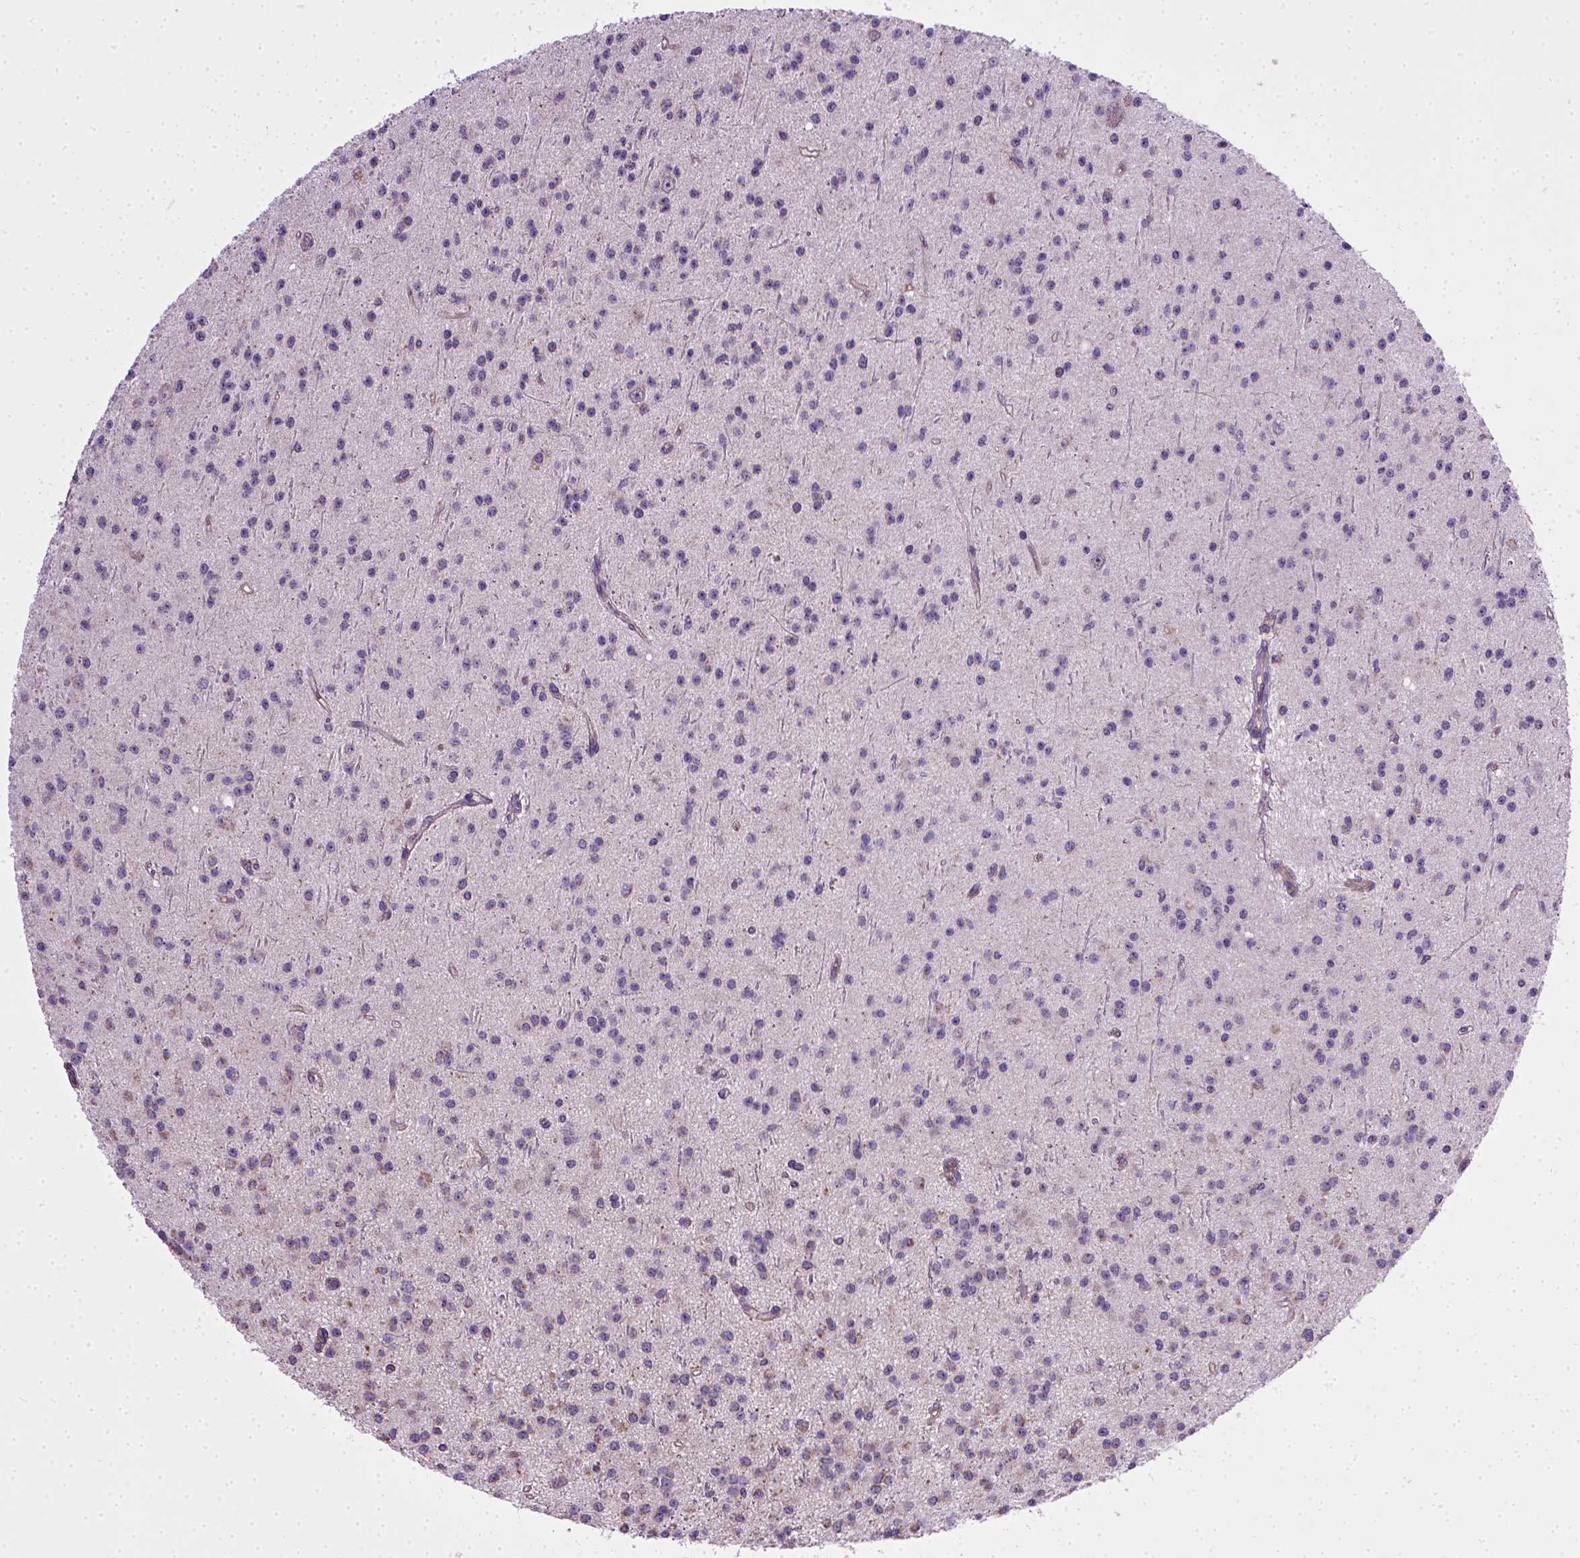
{"staining": {"intensity": "negative", "quantity": "none", "location": "none"}, "tissue": "glioma", "cell_type": "Tumor cells", "image_type": "cancer", "snomed": [{"axis": "morphology", "description": "Glioma, malignant, Low grade"}, {"axis": "topography", "description": "Brain"}], "caption": "High power microscopy histopathology image of an immunohistochemistry (IHC) image of low-grade glioma (malignant), revealing no significant staining in tumor cells. The staining was performed using DAB (3,3'-diaminobenzidine) to visualize the protein expression in brown, while the nuclei were stained in blue with hematoxylin (Magnification: 20x).", "gene": "ENG", "patient": {"sex": "male", "age": 27}}